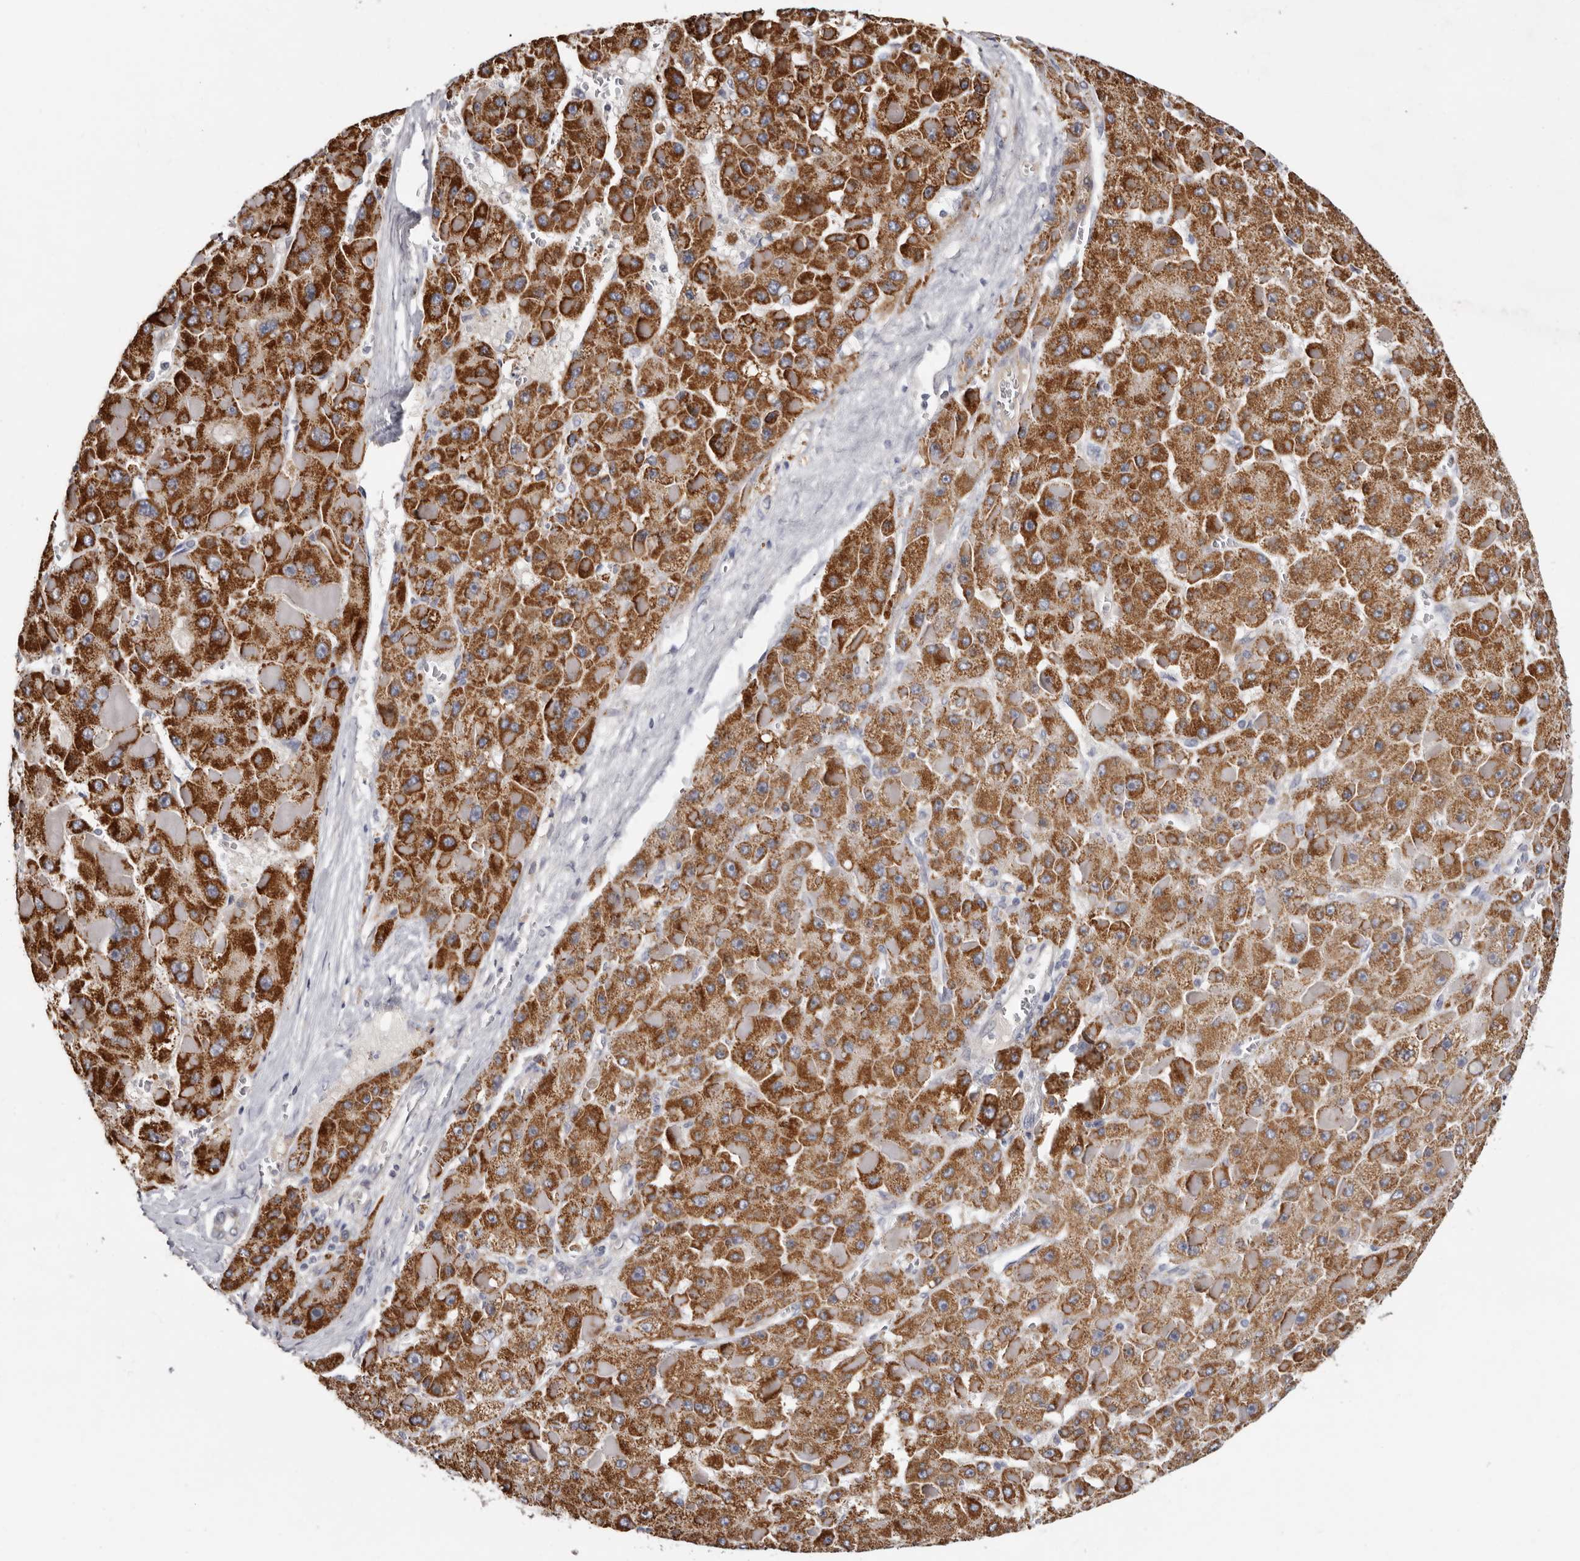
{"staining": {"intensity": "strong", "quantity": ">75%", "location": "cytoplasmic/membranous"}, "tissue": "liver cancer", "cell_type": "Tumor cells", "image_type": "cancer", "snomed": [{"axis": "morphology", "description": "Carcinoma, Hepatocellular, NOS"}, {"axis": "topography", "description": "Liver"}], "caption": "This is a histology image of IHC staining of liver cancer (hepatocellular carcinoma), which shows strong positivity in the cytoplasmic/membranous of tumor cells.", "gene": "SPTA1", "patient": {"sex": "female", "age": 73}}